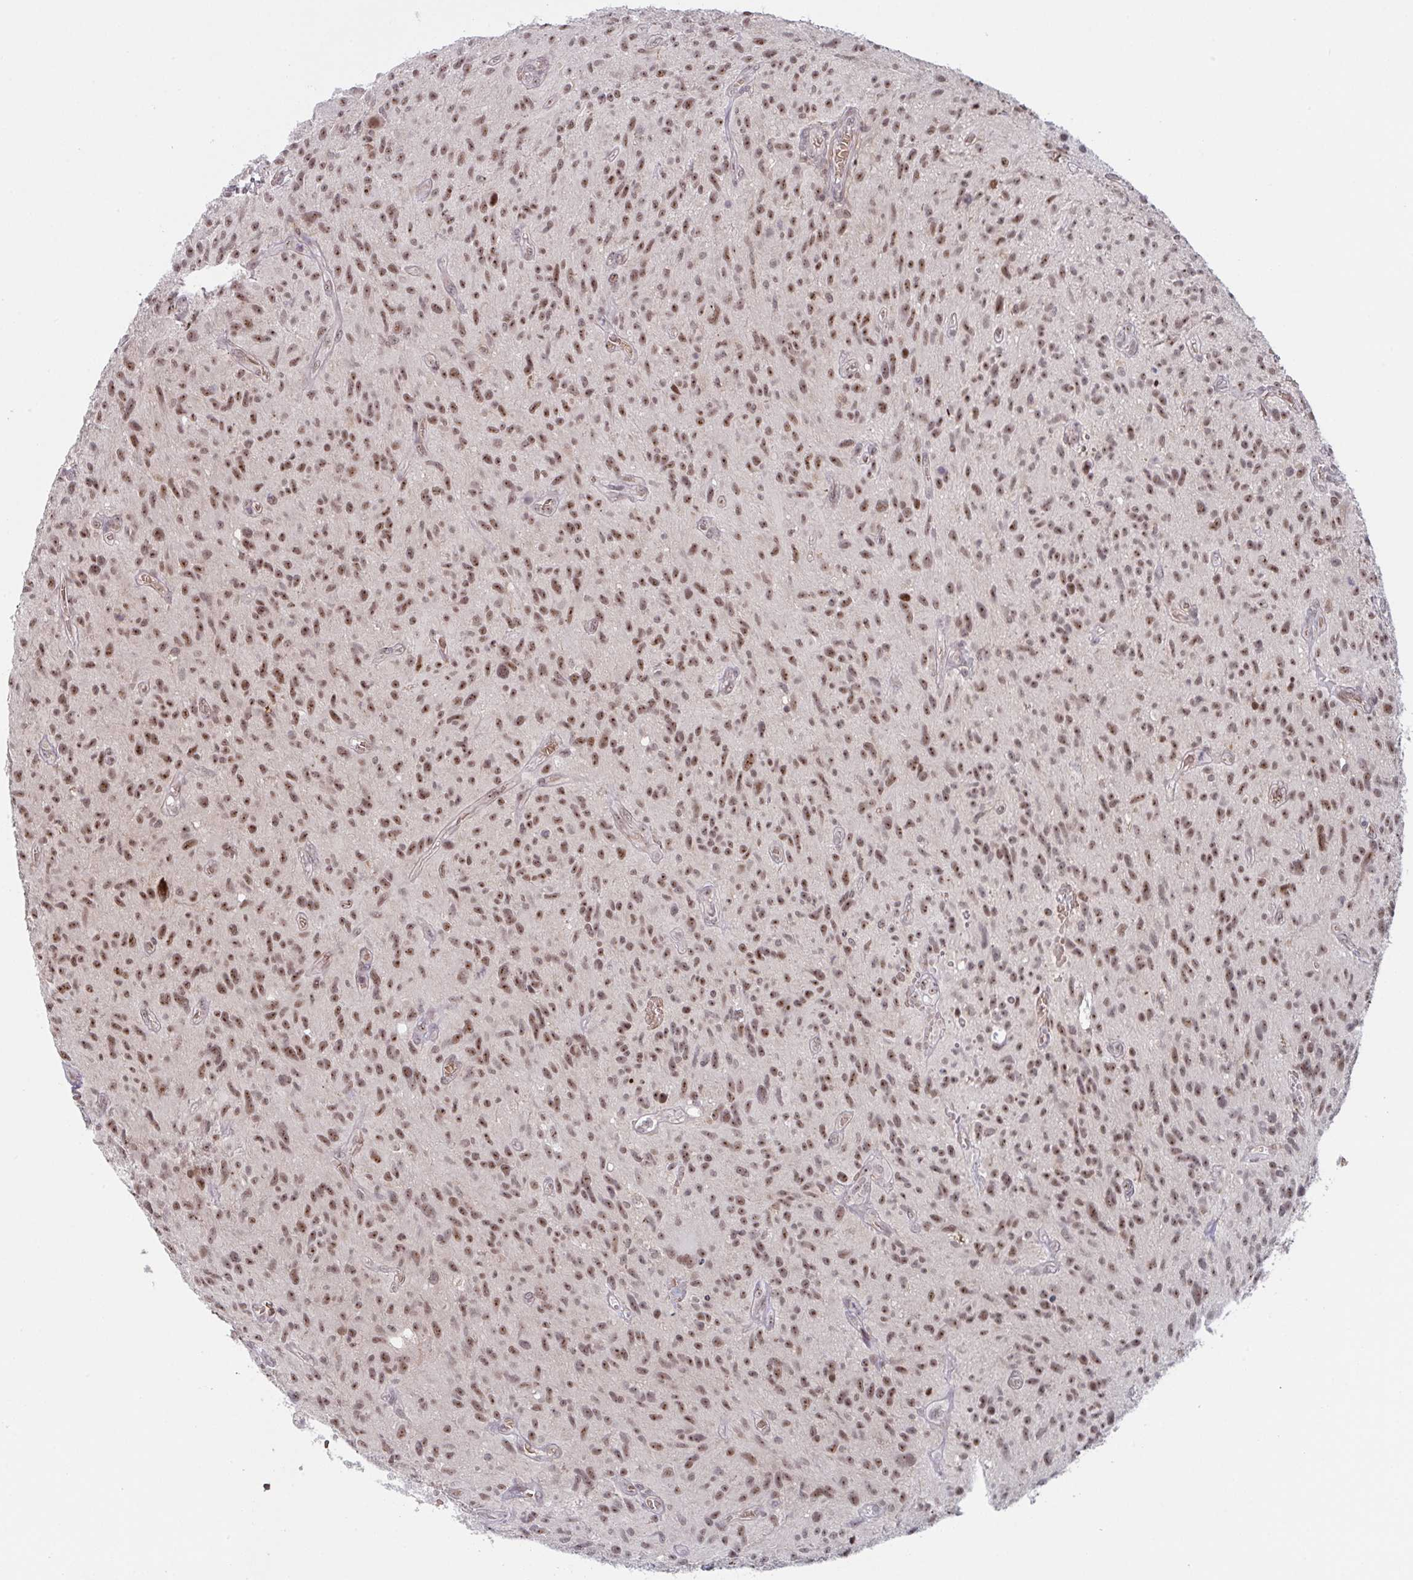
{"staining": {"intensity": "moderate", "quantity": ">75%", "location": "nuclear"}, "tissue": "glioma", "cell_type": "Tumor cells", "image_type": "cancer", "snomed": [{"axis": "morphology", "description": "Glioma, malignant, High grade"}, {"axis": "topography", "description": "Brain"}], "caption": "A histopathology image of human glioma stained for a protein reveals moderate nuclear brown staining in tumor cells.", "gene": "NLRP13", "patient": {"sex": "male", "age": 75}}